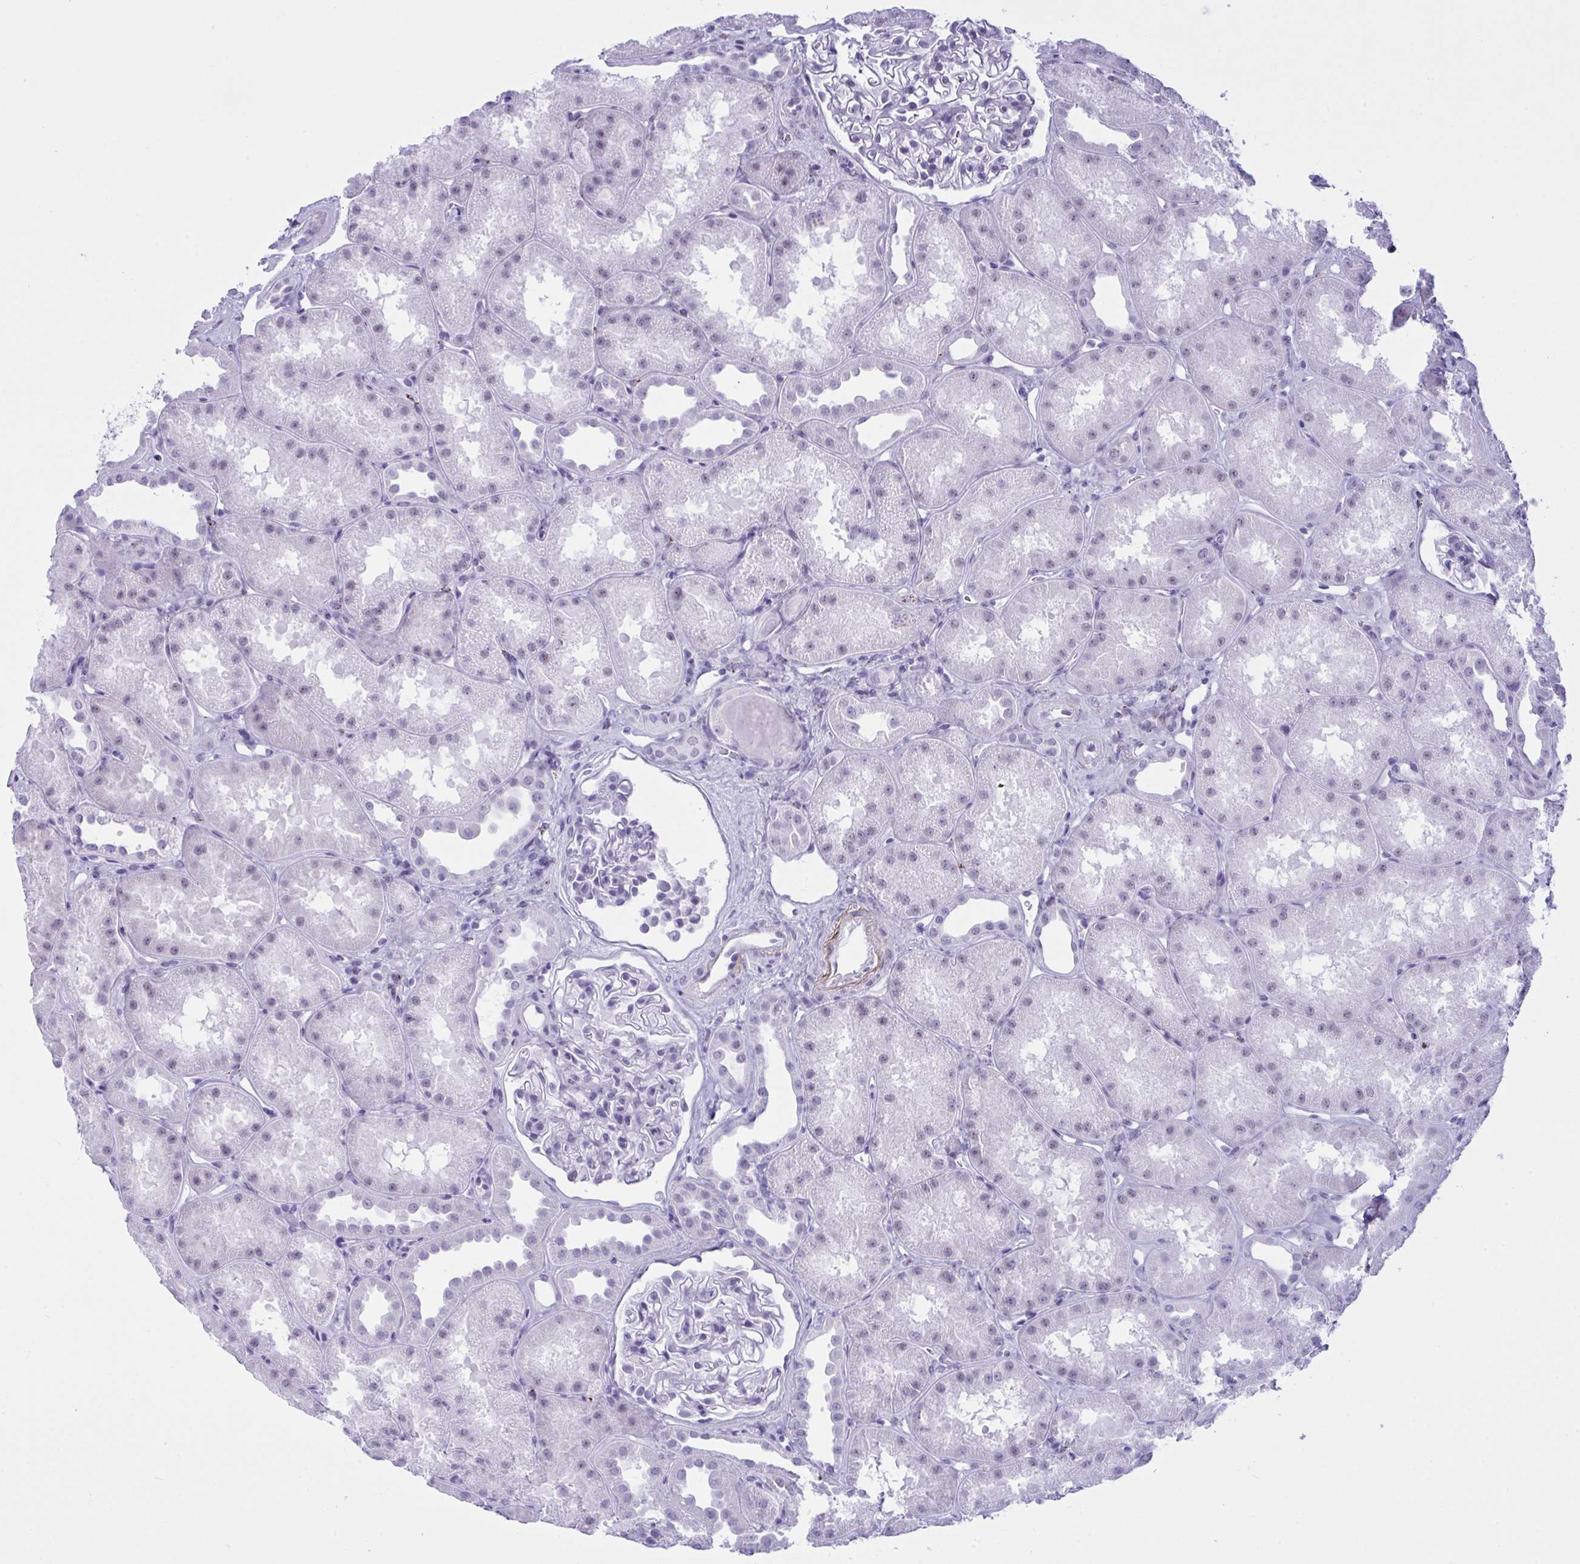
{"staining": {"intensity": "negative", "quantity": "none", "location": "none"}, "tissue": "kidney", "cell_type": "Cells in glomeruli", "image_type": "normal", "snomed": [{"axis": "morphology", "description": "Normal tissue, NOS"}, {"axis": "topography", "description": "Kidney"}], "caption": "DAB immunohistochemical staining of unremarkable kidney demonstrates no significant staining in cells in glomeruli.", "gene": "ELN", "patient": {"sex": "male", "age": 61}}